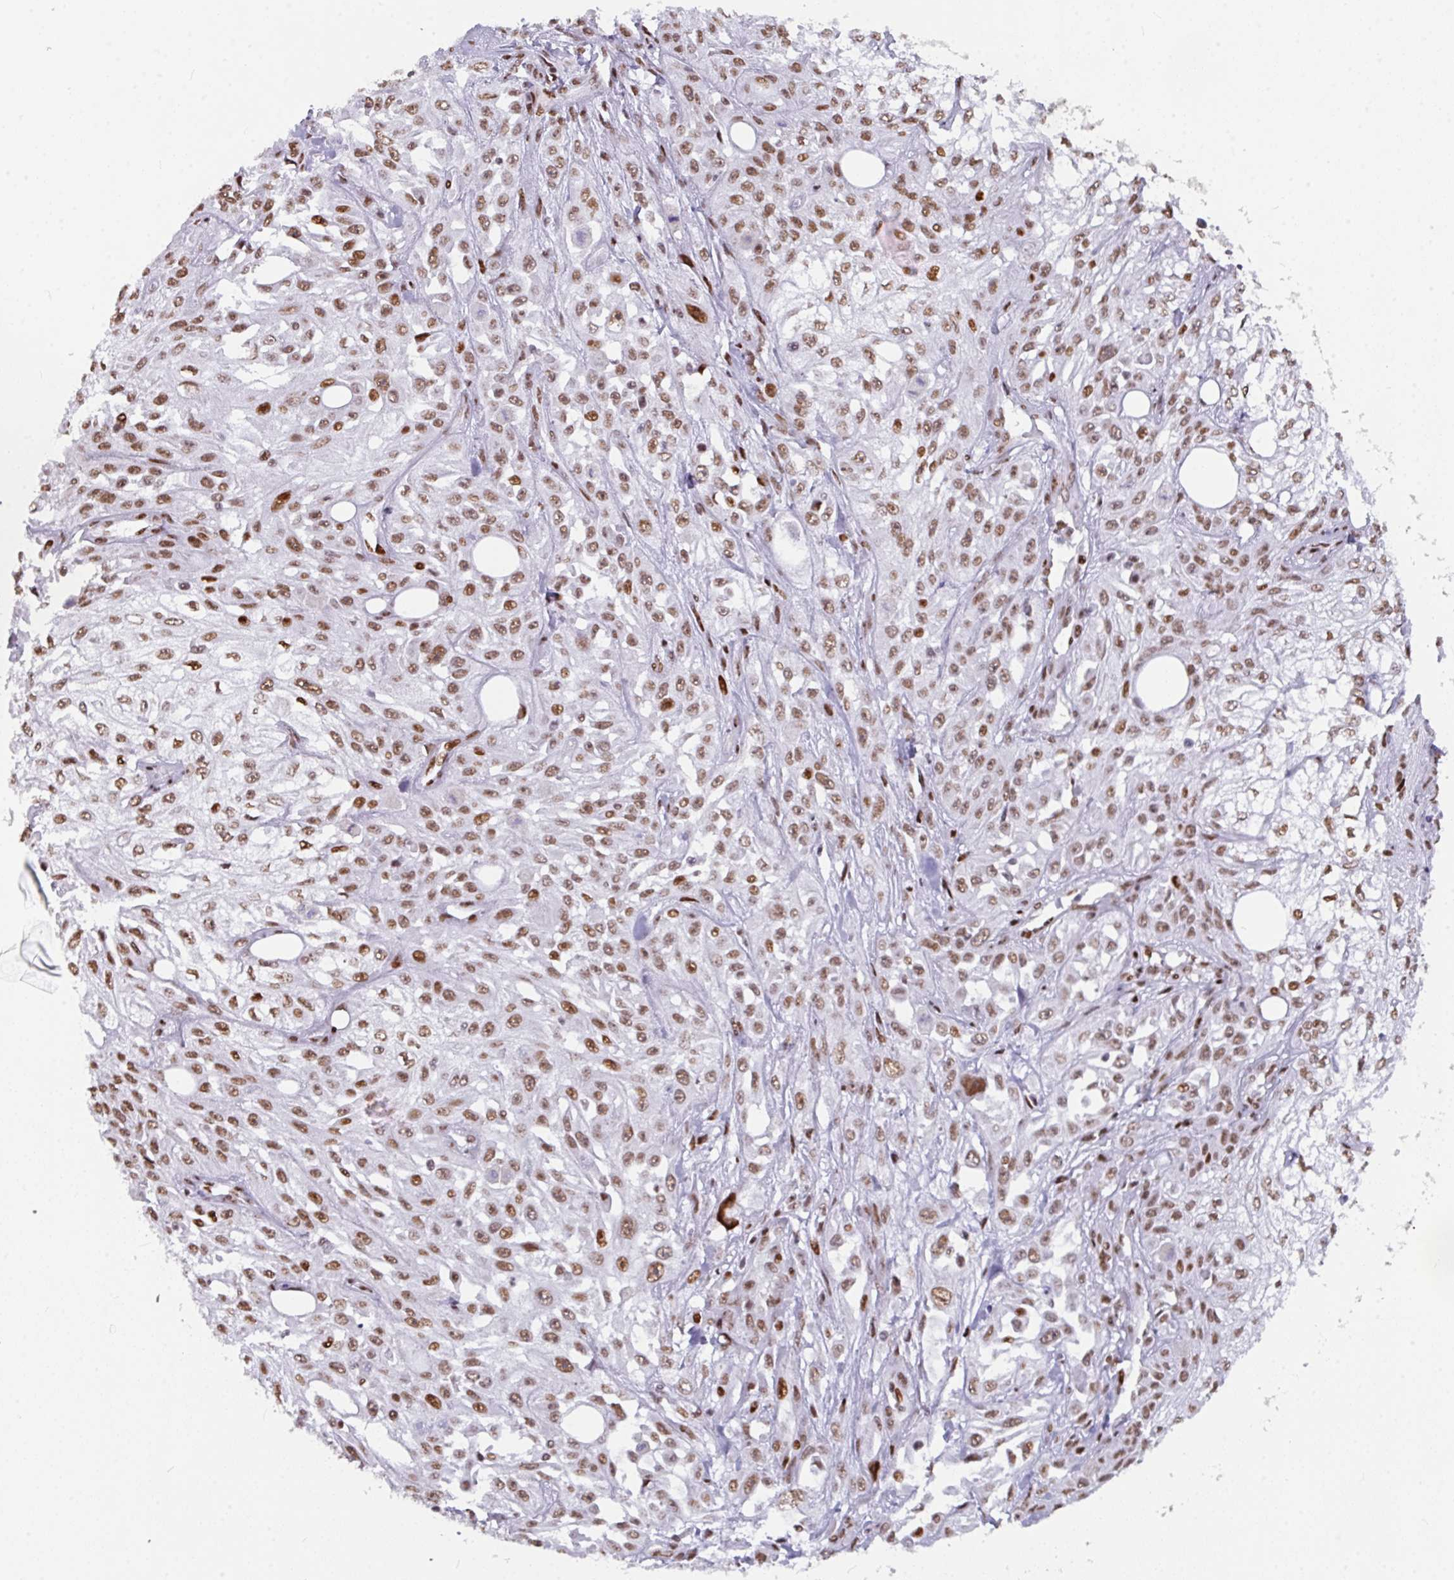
{"staining": {"intensity": "moderate", "quantity": ">75%", "location": "nuclear"}, "tissue": "skin cancer", "cell_type": "Tumor cells", "image_type": "cancer", "snomed": [{"axis": "morphology", "description": "Squamous cell carcinoma, NOS"}, {"axis": "morphology", "description": "Squamous cell carcinoma, metastatic, NOS"}, {"axis": "topography", "description": "Skin"}, {"axis": "topography", "description": "Lymph node"}], "caption": "A histopathology image of metastatic squamous cell carcinoma (skin) stained for a protein exhibits moderate nuclear brown staining in tumor cells. The staining is performed using DAB (3,3'-diaminobenzidine) brown chromogen to label protein expression. The nuclei are counter-stained blue using hematoxylin.", "gene": "CLP1", "patient": {"sex": "male", "age": 75}}